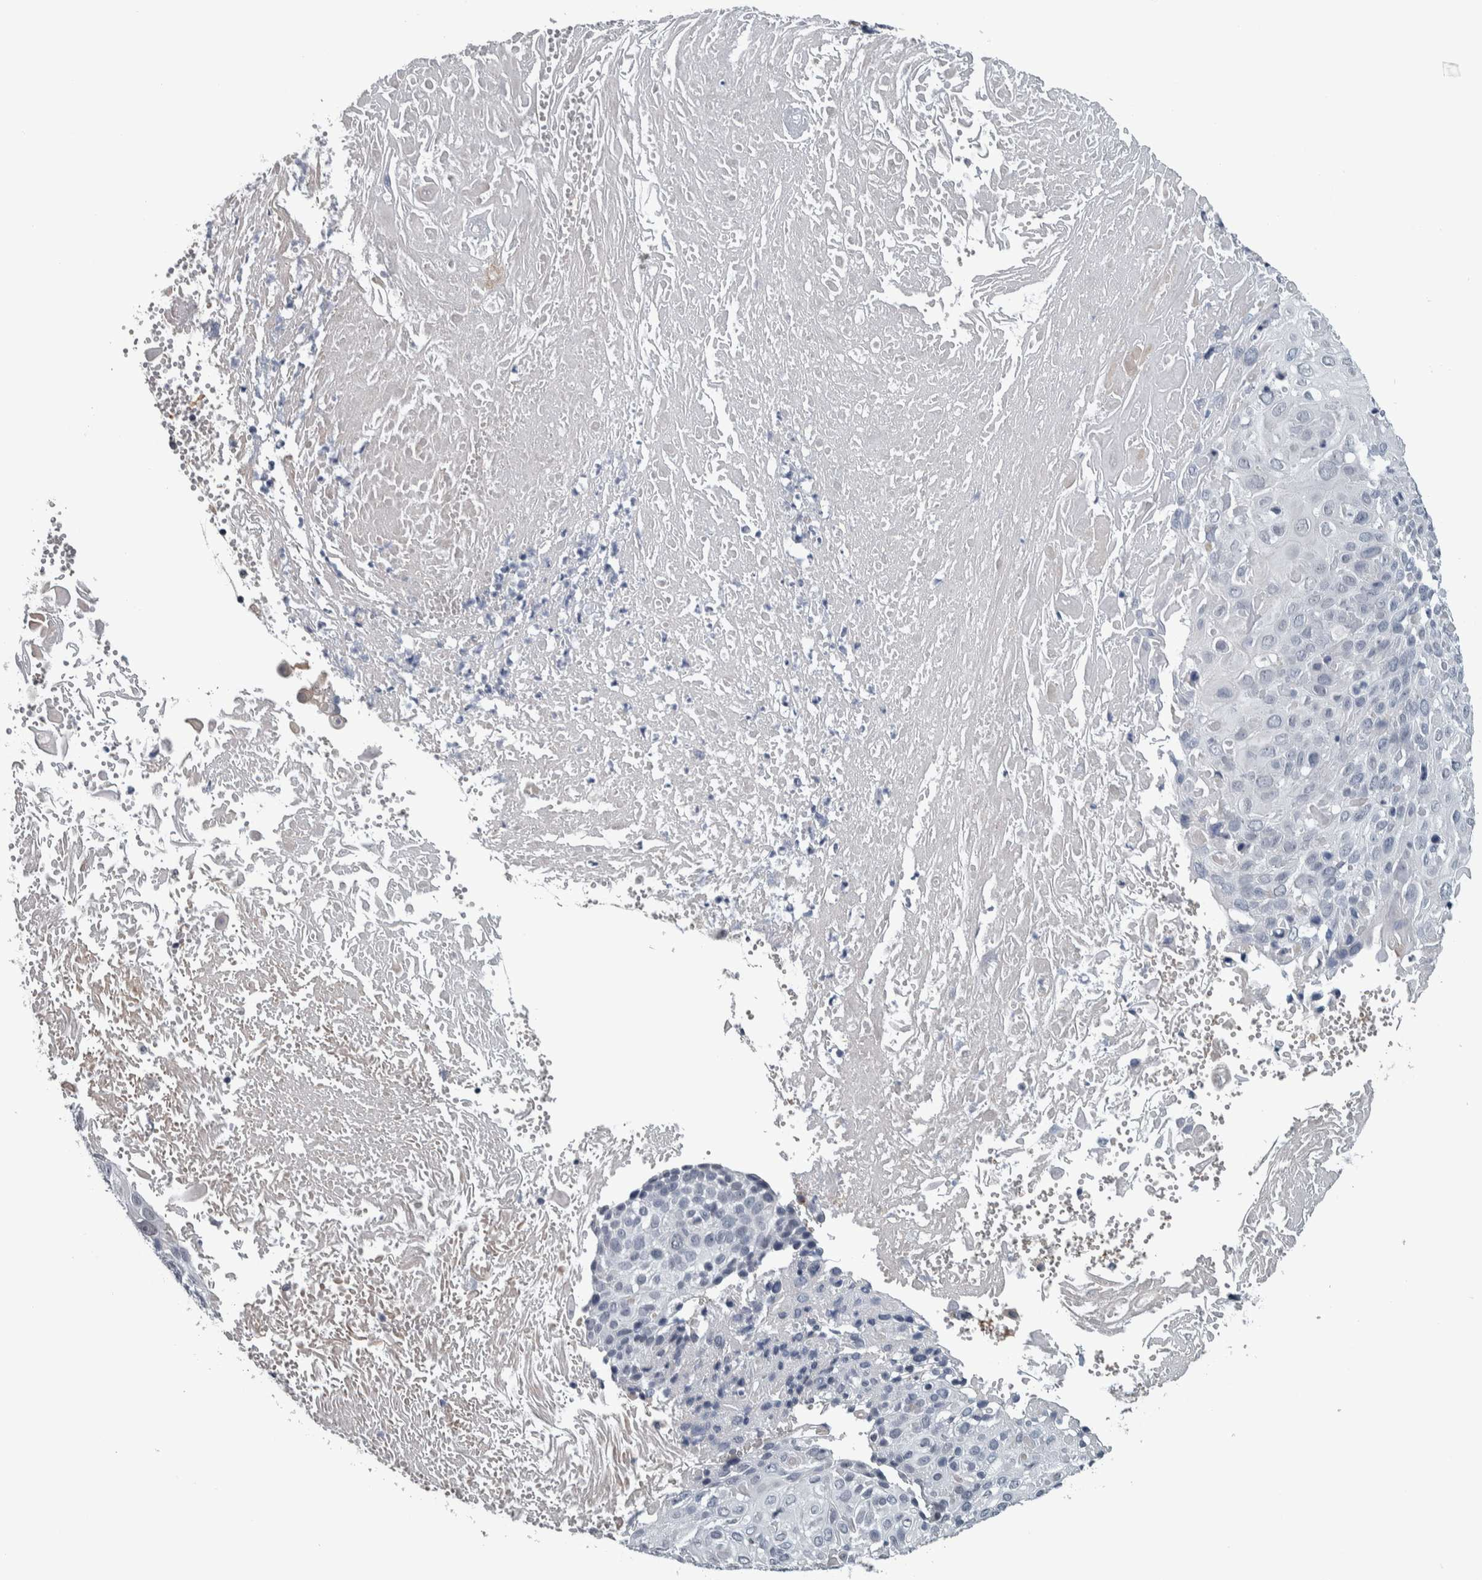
{"staining": {"intensity": "negative", "quantity": "none", "location": "none"}, "tissue": "cervical cancer", "cell_type": "Tumor cells", "image_type": "cancer", "snomed": [{"axis": "morphology", "description": "Squamous cell carcinoma, NOS"}, {"axis": "topography", "description": "Cervix"}], "caption": "There is no significant staining in tumor cells of cervical squamous cell carcinoma. The staining was performed using DAB to visualize the protein expression in brown, while the nuclei were stained in blue with hematoxylin (Magnification: 20x).", "gene": "CAVIN4", "patient": {"sex": "female", "age": 74}}